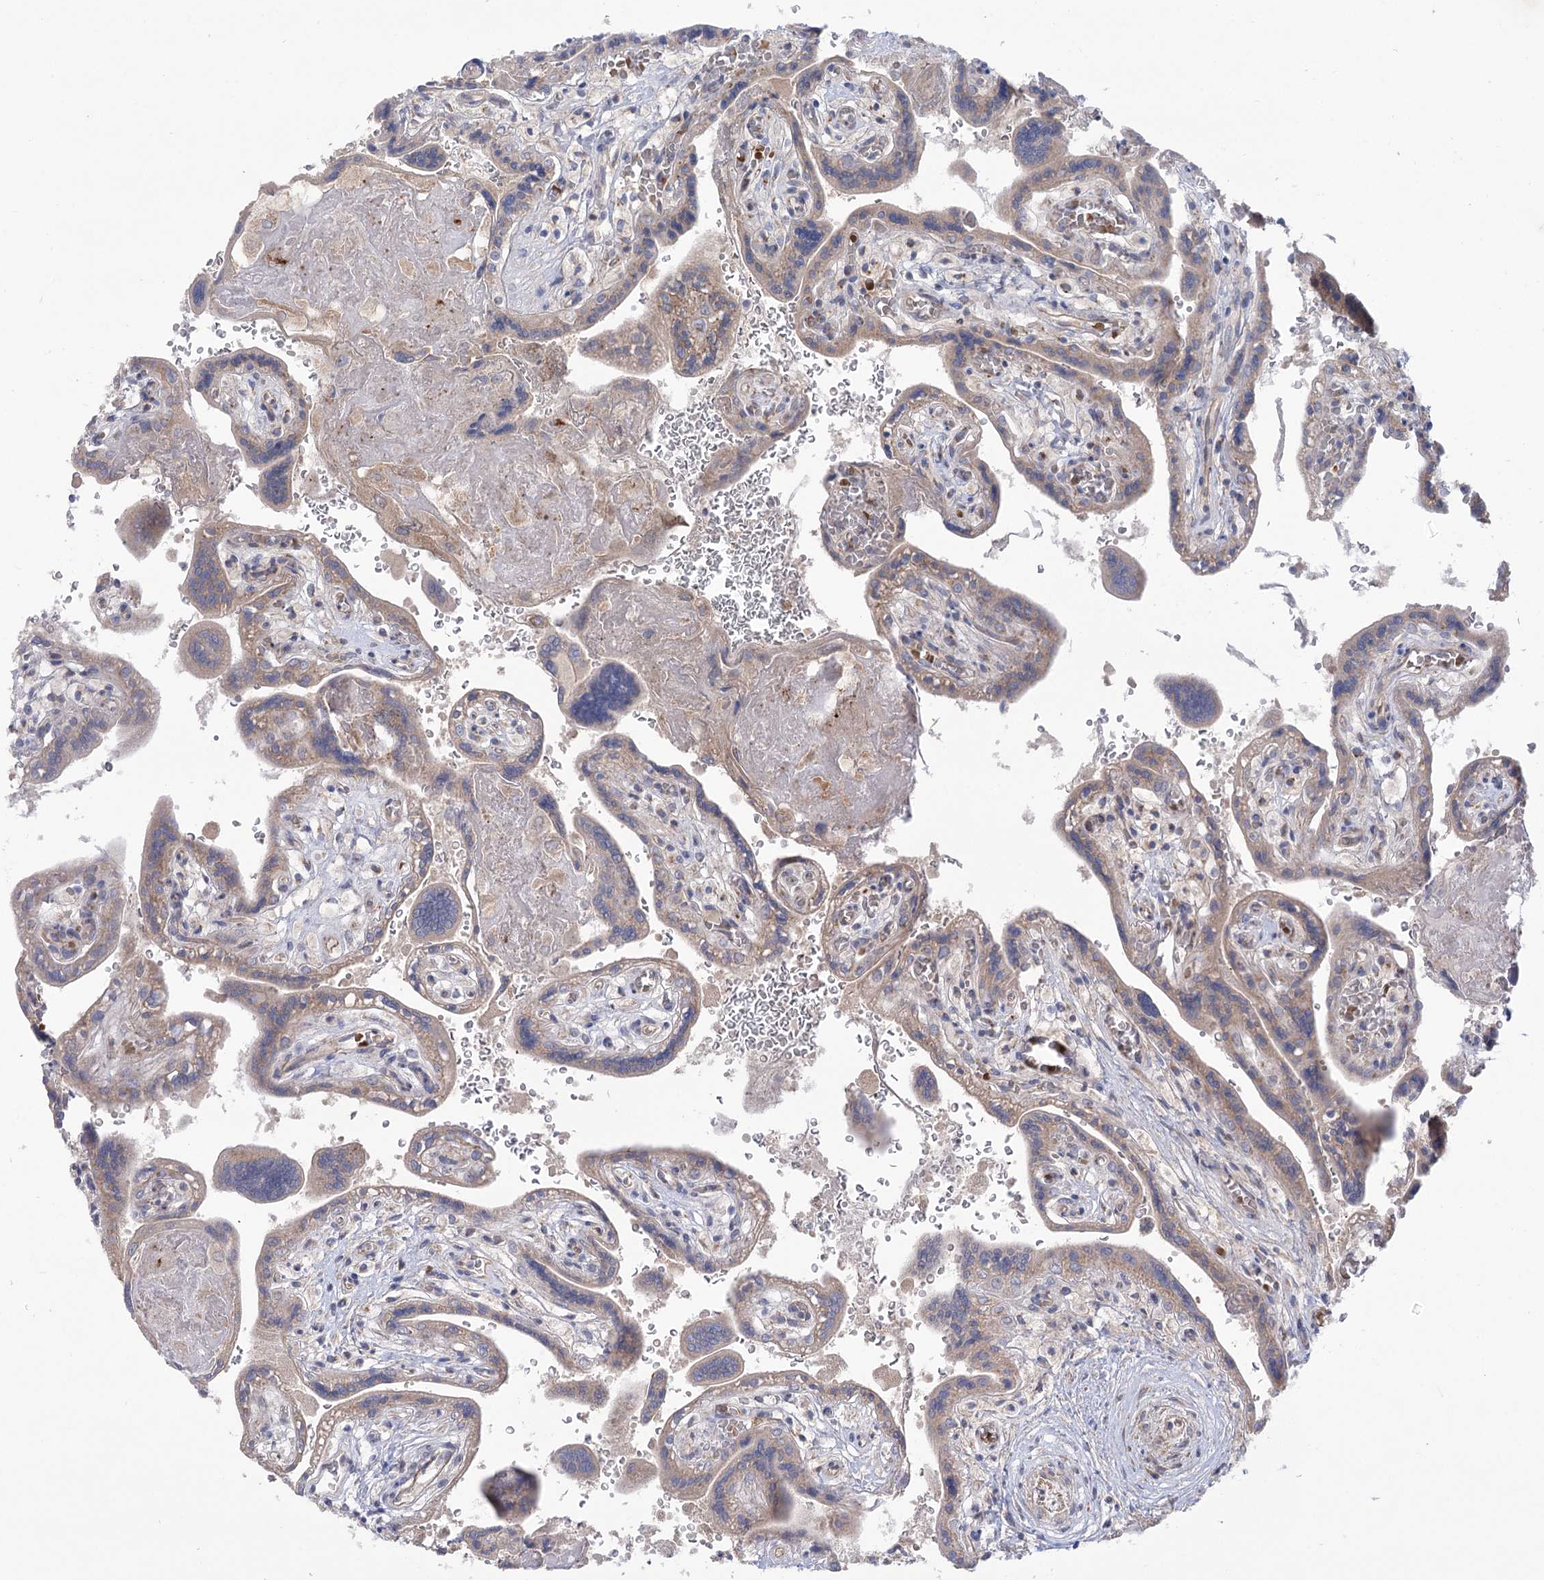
{"staining": {"intensity": "moderate", "quantity": "25%-75%", "location": "cytoplasmic/membranous"}, "tissue": "placenta", "cell_type": "Trophoblastic cells", "image_type": "normal", "snomed": [{"axis": "morphology", "description": "Normal tissue, NOS"}, {"axis": "topography", "description": "Placenta"}], "caption": "The histopathology image shows immunohistochemical staining of benign placenta. There is moderate cytoplasmic/membranous staining is appreciated in about 25%-75% of trophoblastic cells.", "gene": "GBF1", "patient": {"sex": "female", "age": 37}}